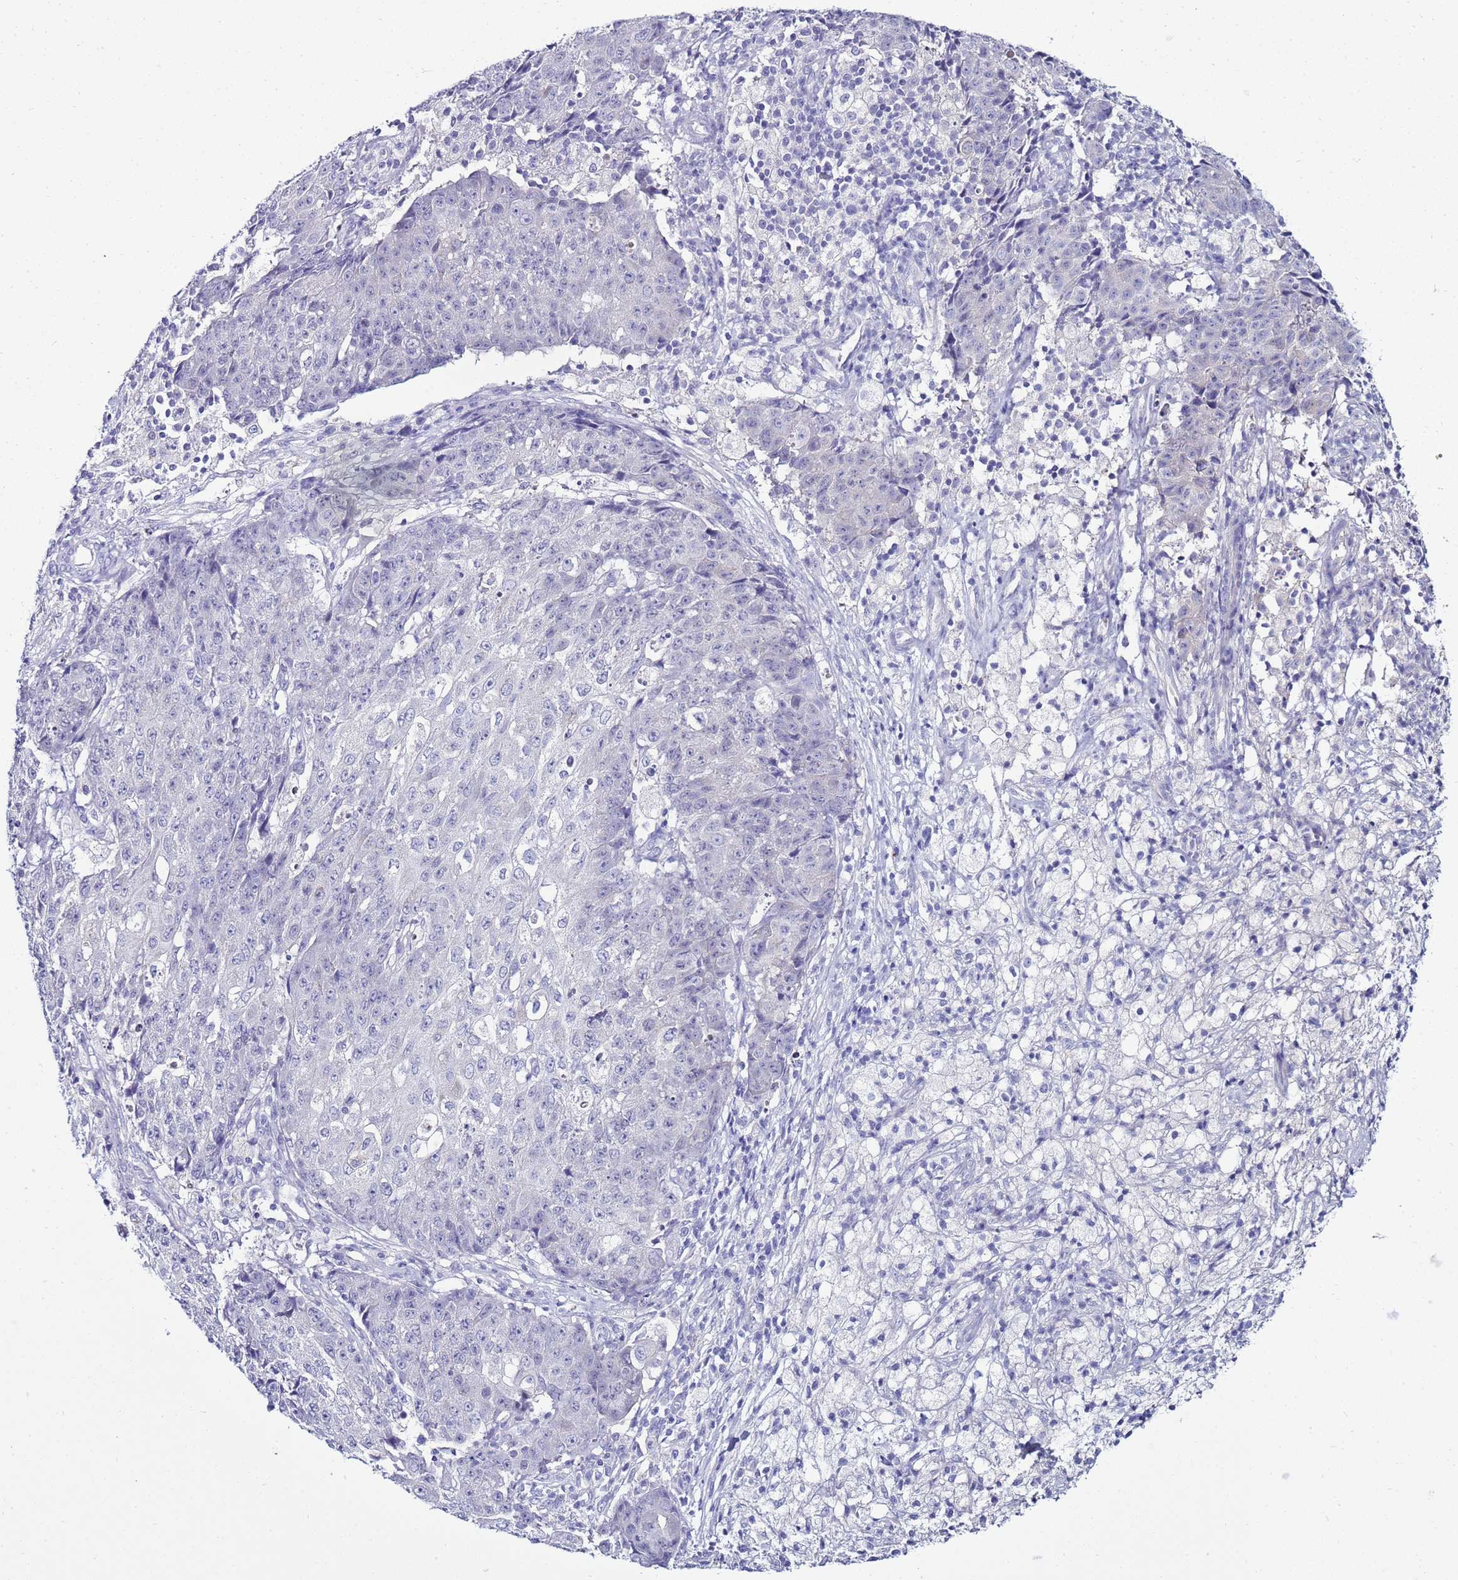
{"staining": {"intensity": "negative", "quantity": "none", "location": "none"}, "tissue": "ovarian cancer", "cell_type": "Tumor cells", "image_type": "cancer", "snomed": [{"axis": "morphology", "description": "Carcinoma, endometroid"}, {"axis": "topography", "description": "Ovary"}], "caption": "Image shows no protein expression in tumor cells of endometroid carcinoma (ovarian) tissue. Nuclei are stained in blue.", "gene": "GPN3", "patient": {"sex": "female", "age": 42}}